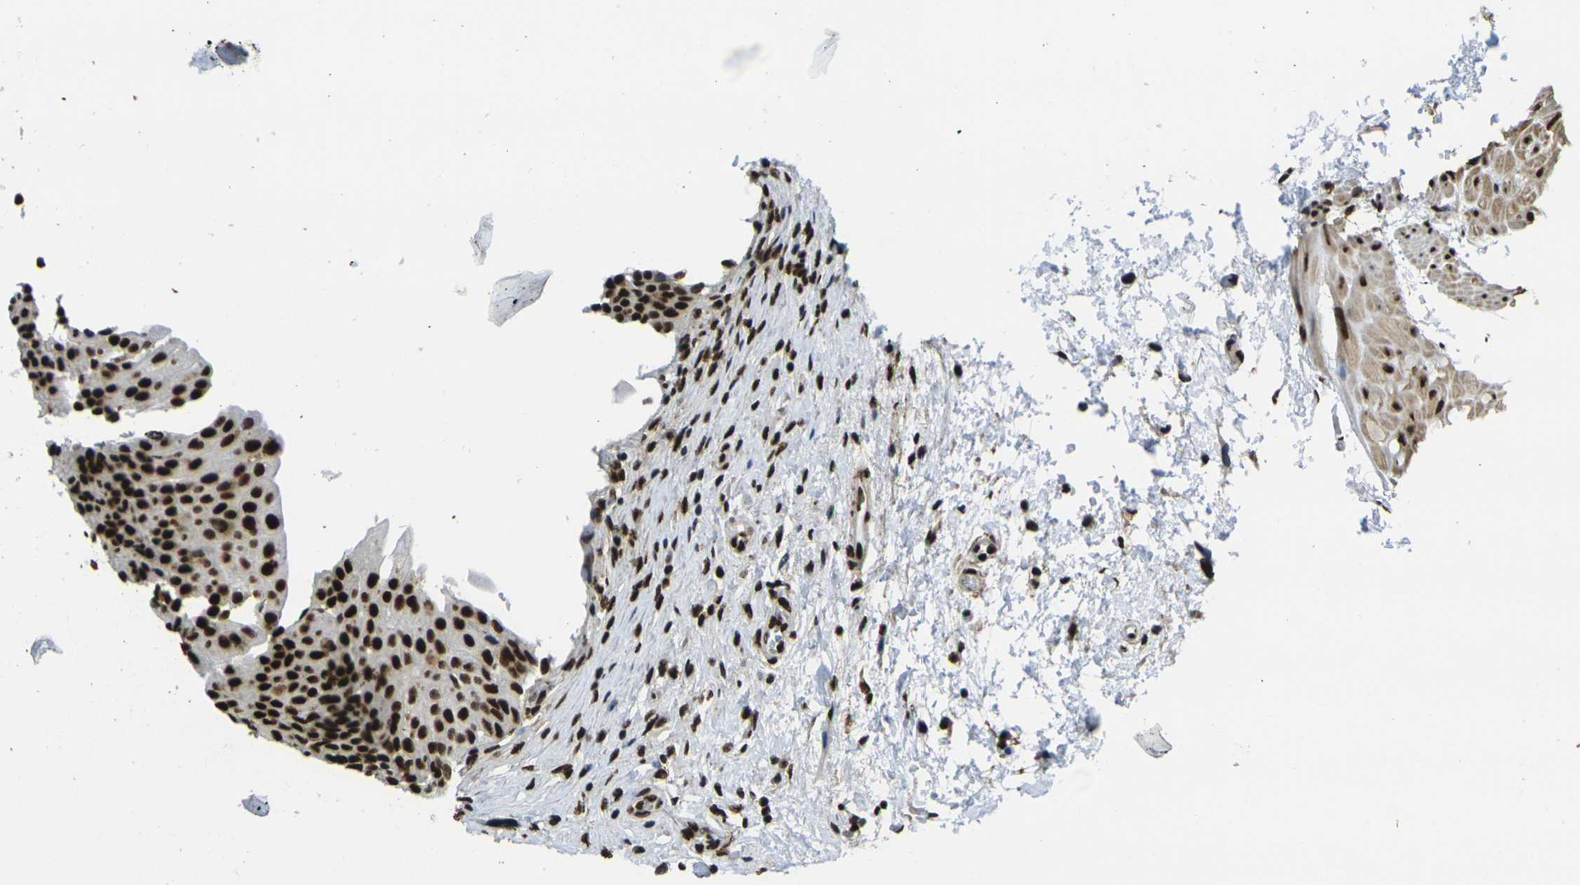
{"staining": {"intensity": "strong", "quantity": ">75%", "location": "nuclear"}, "tissue": "urinary bladder", "cell_type": "Urothelial cells", "image_type": "normal", "snomed": [{"axis": "morphology", "description": "Normal tissue, NOS"}, {"axis": "morphology", "description": "Urothelial carcinoma, High grade"}, {"axis": "topography", "description": "Urinary bladder"}], "caption": "Strong nuclear positivity is present in about >75% of urothelial cells in benign urinary bladder.", "gene": "SMARCC1", "patient": {"sex": "male", "age": 46}}